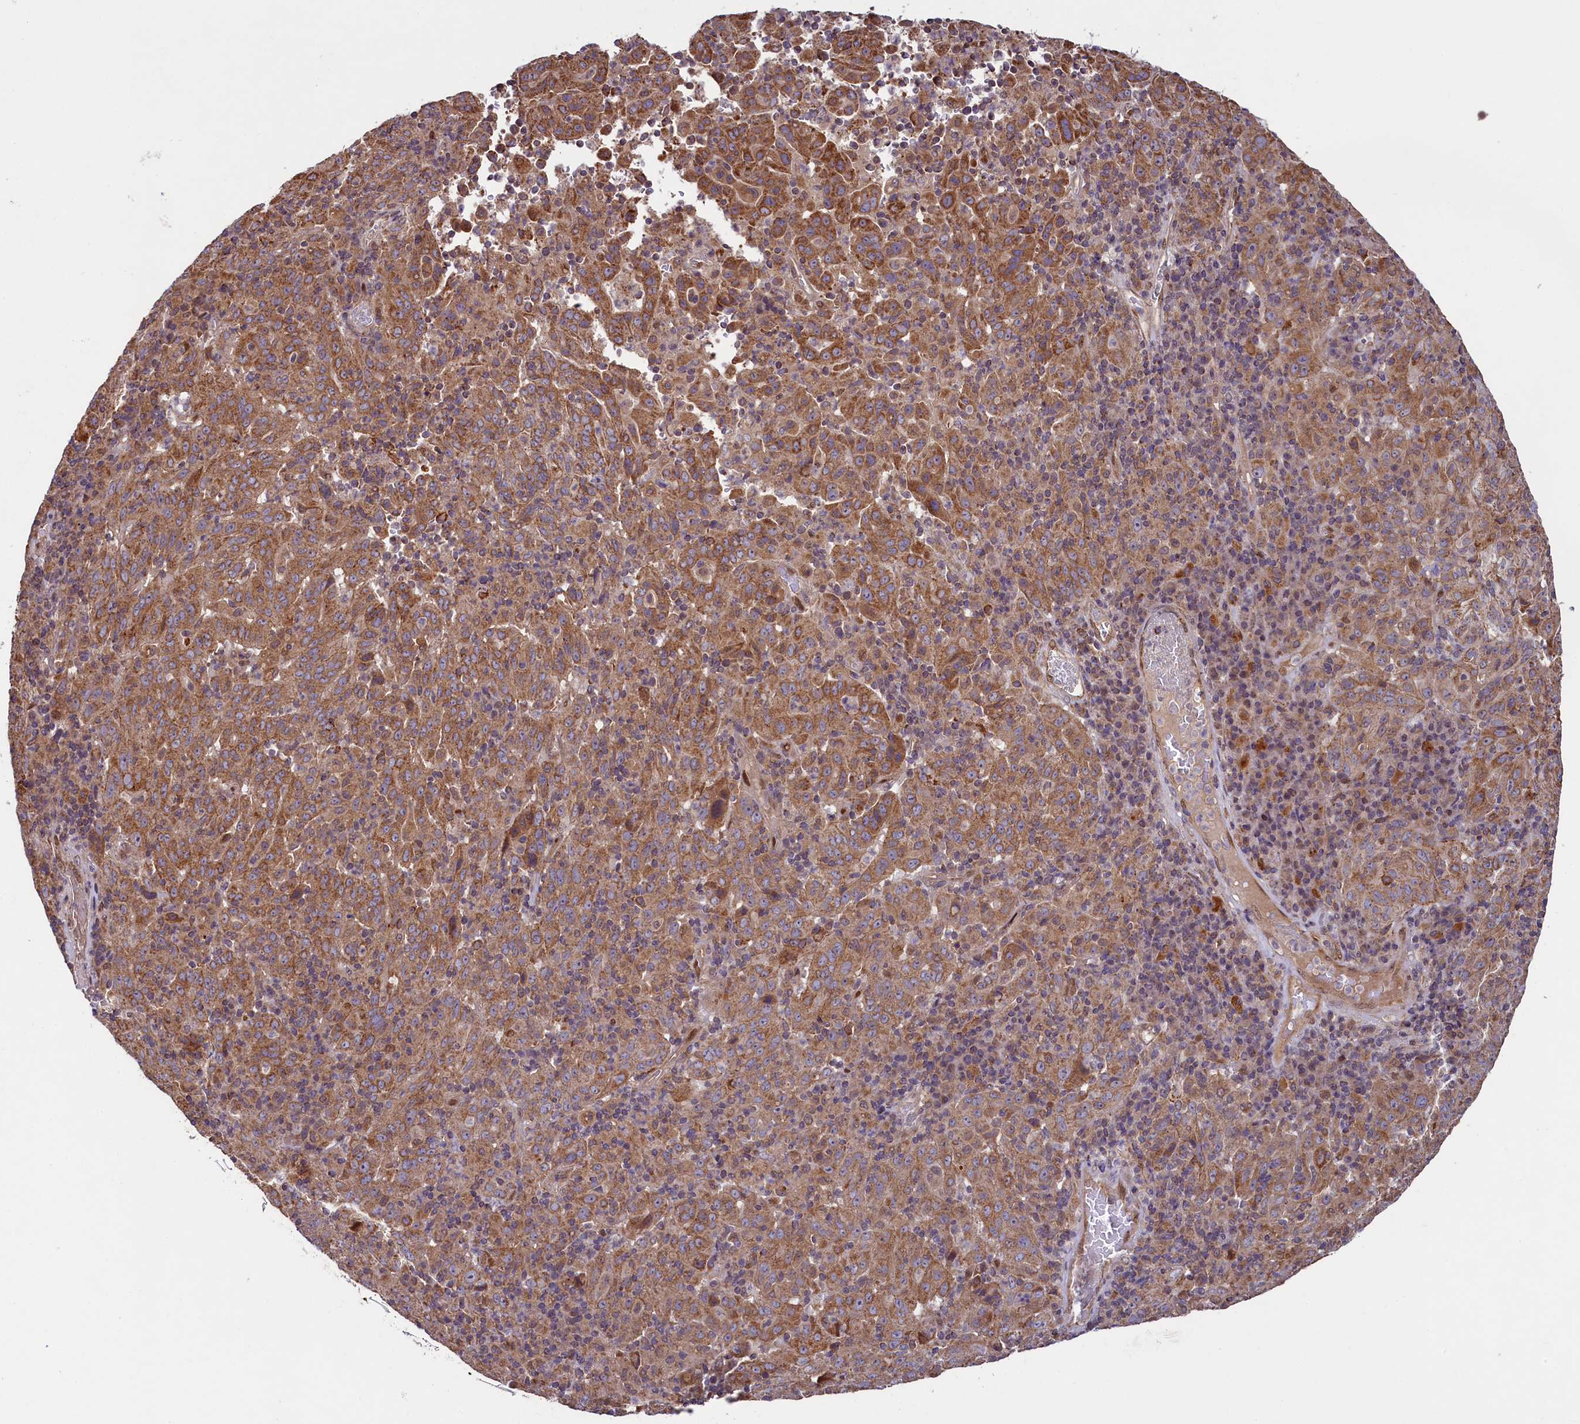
{"staining": {"intensity": "moderate", "quantity": ">75%", "location": "cytoplasmic/membranous"}, "tissue": "pancreatic cancer", "cell_type": "Tumor cells", "image_type": "cancer", "snomed": [{"axis": "morphology", "description": "Adenocarcinoma, NOS"}, {"axis": "topography", "description": "Pancreas"}], "caption": "A brown stain shows moderate cytoplasmic/membranous expression of a protein in human pancreatic adenocarcinoma tumor cells.", "gene": "ZNF577", "patient": {"sex": "male", "age": 63}}